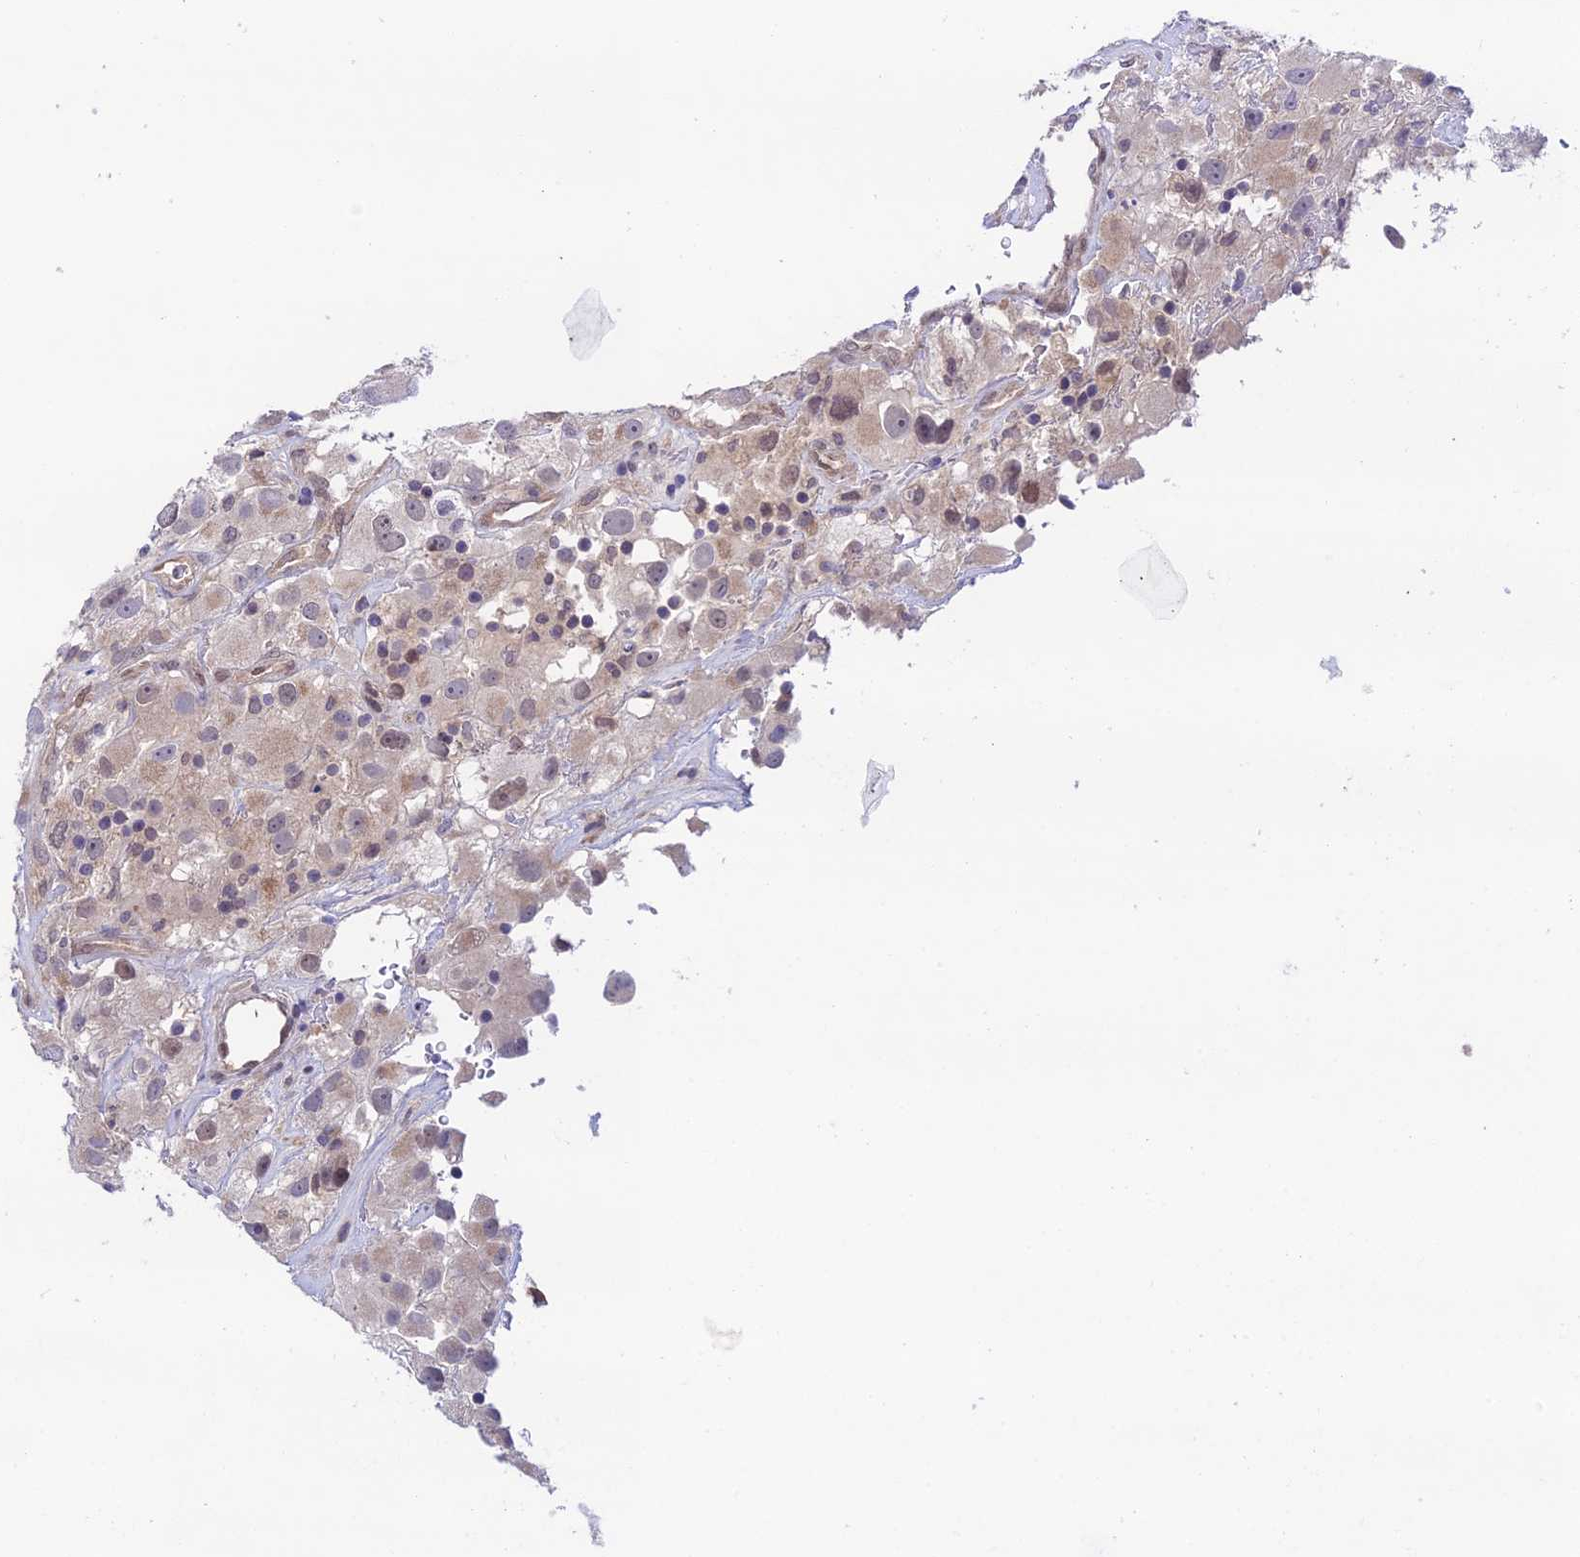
{"staining": {"intensity": "weak", "quantity": "<25%", "location": "cytoplasmic/membranous"}, "tissue": "renal cancer", "cell_type": "Tumor cells", "image_type": "cancer", "snomed": [{"axis": "morphology", "description": "Adenocarcinoma, NOS"}, {"axis": "topography", "description": "Kidney"}], "caption": "A high-resolution photomicrograph shows immunohistochemistry staining of renal cancer, which reveals no significant staining in tumor cells.", "gene": "TRIM40", "patient": {"sex": "female", "age": 52}}